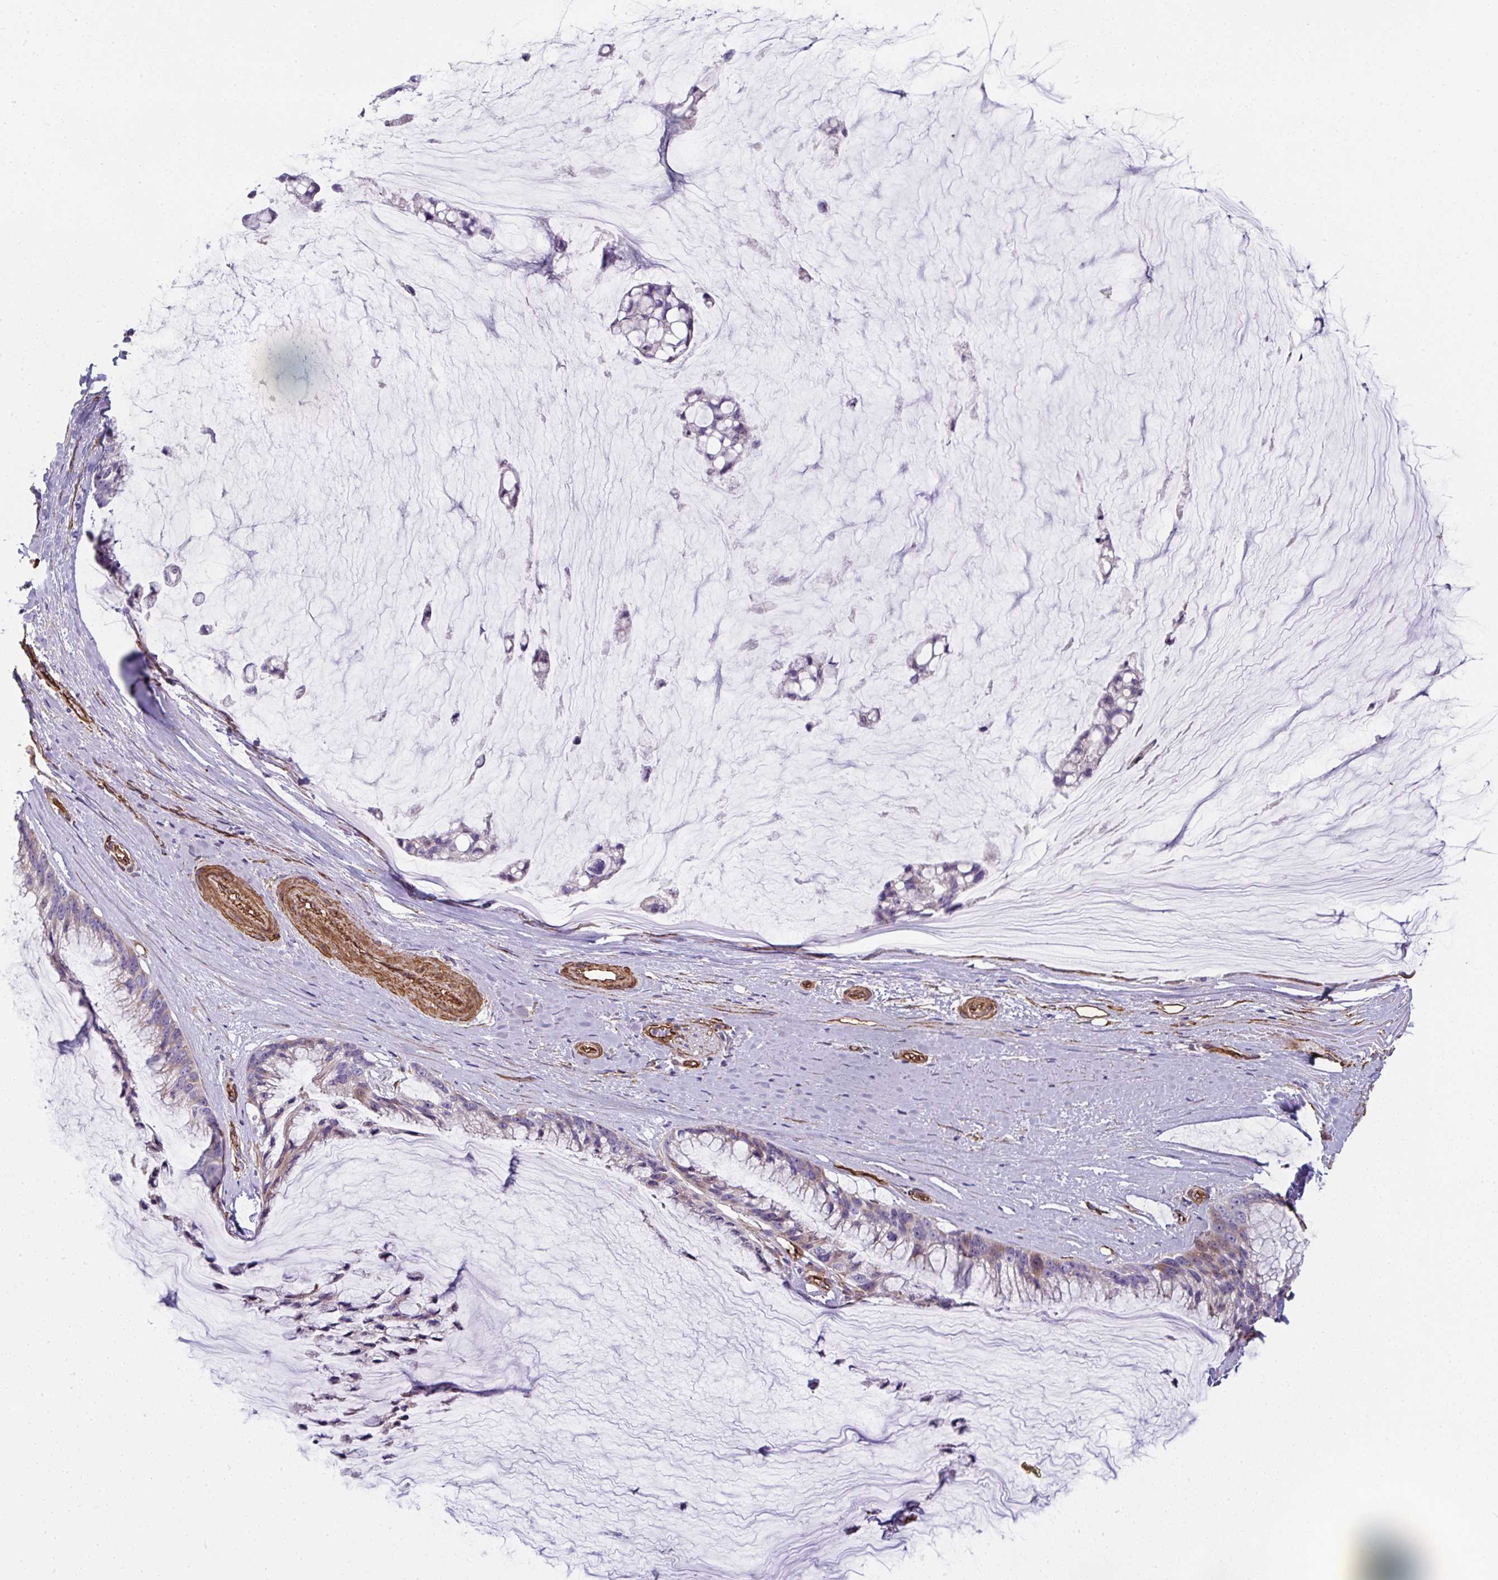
{"staining": {"intensity": "negative", "quantity": "none", "location": "none"}, "tissue": "ovarian cancer", "cell_type": "Tumor cells", "image_type": "cancer", "snomed": [{"axis": "morphology", "description": "Cystadenocarcinoma, mucinous, NOS"}, {"axis": "topography", "description": "Ovary"}], "caption": "IHC histopathology image of neoplastic tissue: mucinous cystadenocarcinoma (ovarian) stained with DAB (3,3'-diaminobenzidine) shows no significant protein expression in tumor cells. Nuclei are stained in blue.", "gene": "ANKUB1", "patient": {"sex": "female", "age": 39}}